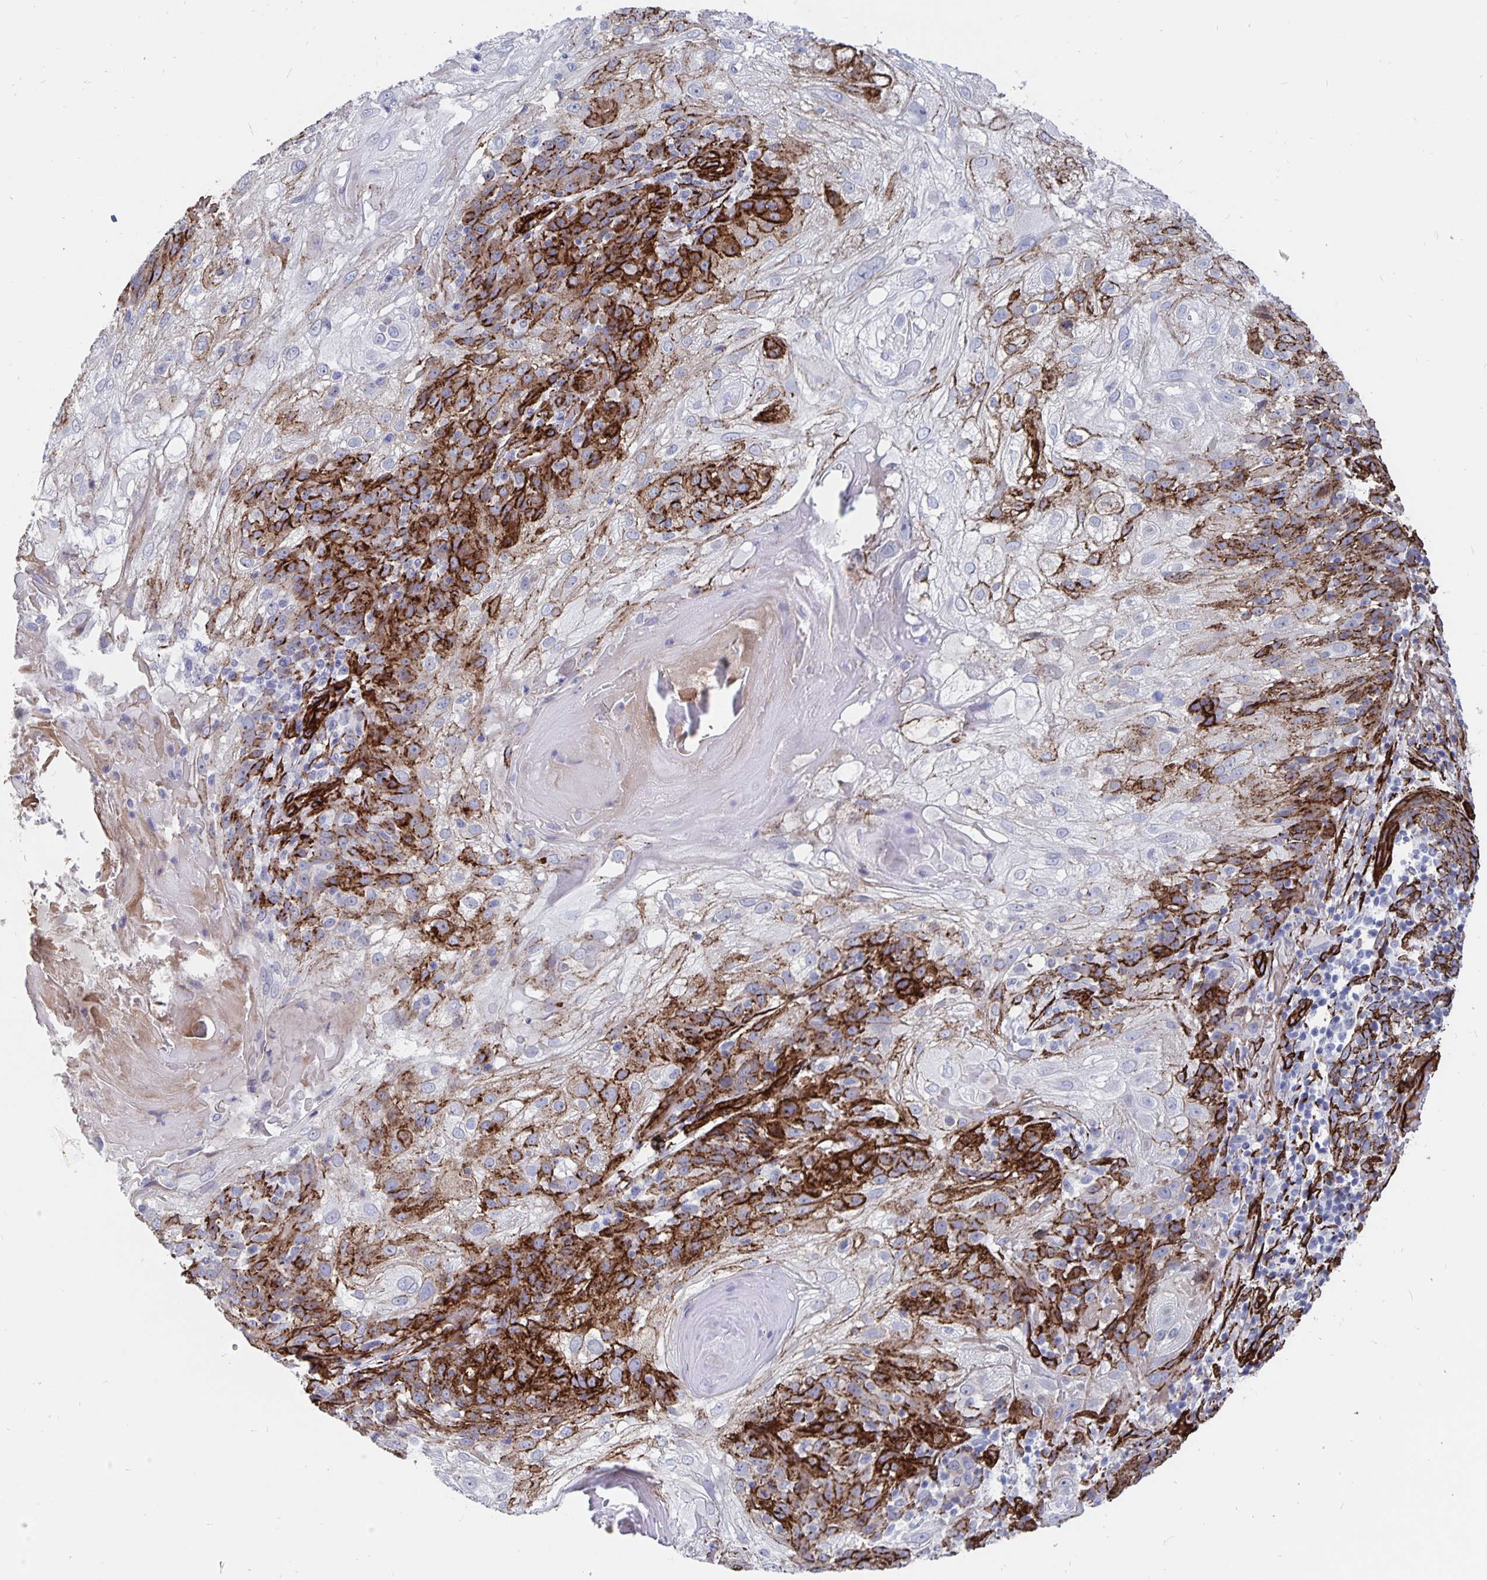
{"staining": {"intensity": "strong", "quantity": "25%-75%", "location": "cytoplasmic/membranous"}, "tissue": "skin cancer", "cell_type": "Tumor cells", "image_type": "cancer", "snomed": [{"axis": "morphology", "description": "Normal tissue, NOS"}, {"axis": "morphology", "description": "Squamous cell carcinoma, NOS"}, {"axis": "topography", "description": "Skin"}], "caption": "Immunohistochemical staining of skin cancer (squamous cell carcinoma) displays high levels of strong cytoplasmic/membranous positivity in about 25%-75% of tumor cells.", "gene": "DCHS2", "patient": {"sex": "female", "age": 83}}